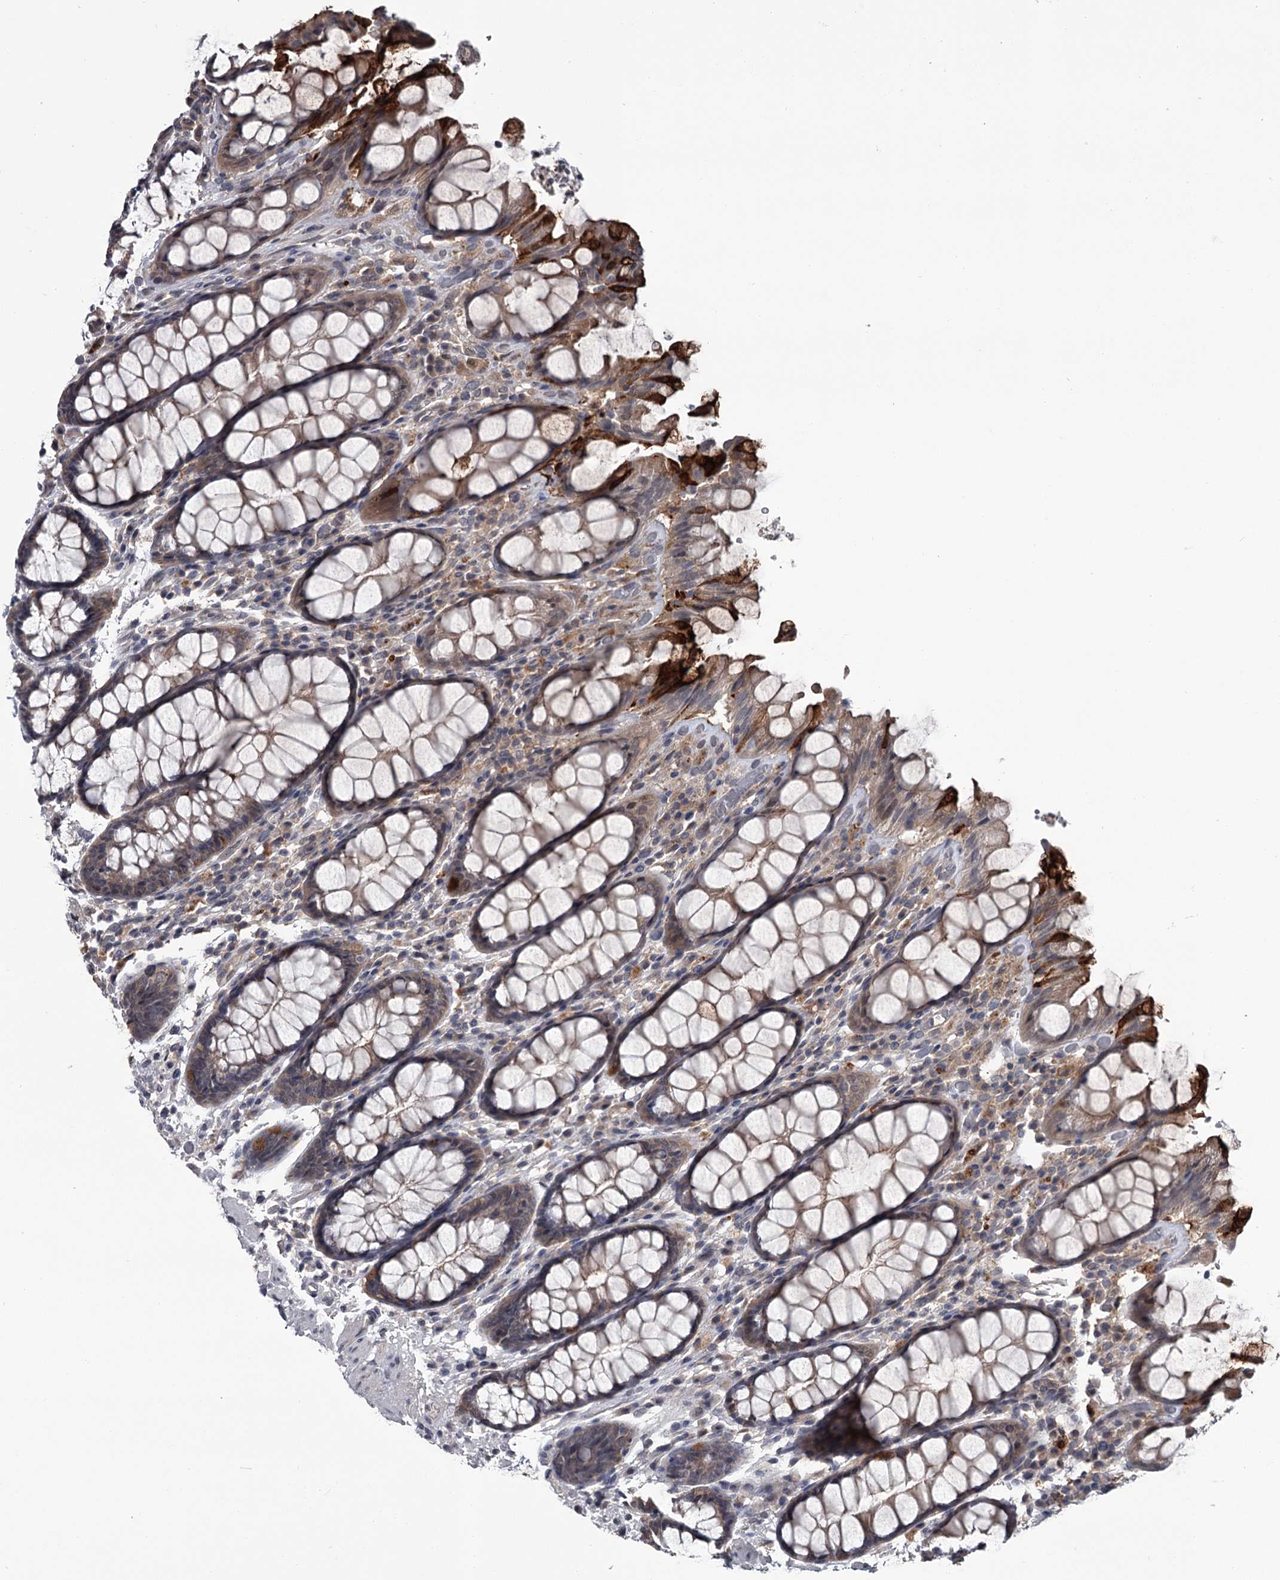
{"staining": {"intensity": "weak", "quantity": ">75%", "location": "cytoplasmic/membranous"}, "tissue": "rectum", "cell_type": "Glandular cells", "image_type": "normal", "snomed": [{"axis": "morphology", "description": "Normal tissue, NOS"}, {"axis": "topography", "description": "Rectum"}], "caption": "Immunohistochemistry (IHC) (DAB (3,3'-diaminobenzidine)) staining of benign rectum displays weak cytoplasmic/membranous protein expression in about >75% of glandular cells.", "gene": "DAO", "patient": {"sex": "male", "age": 64}}